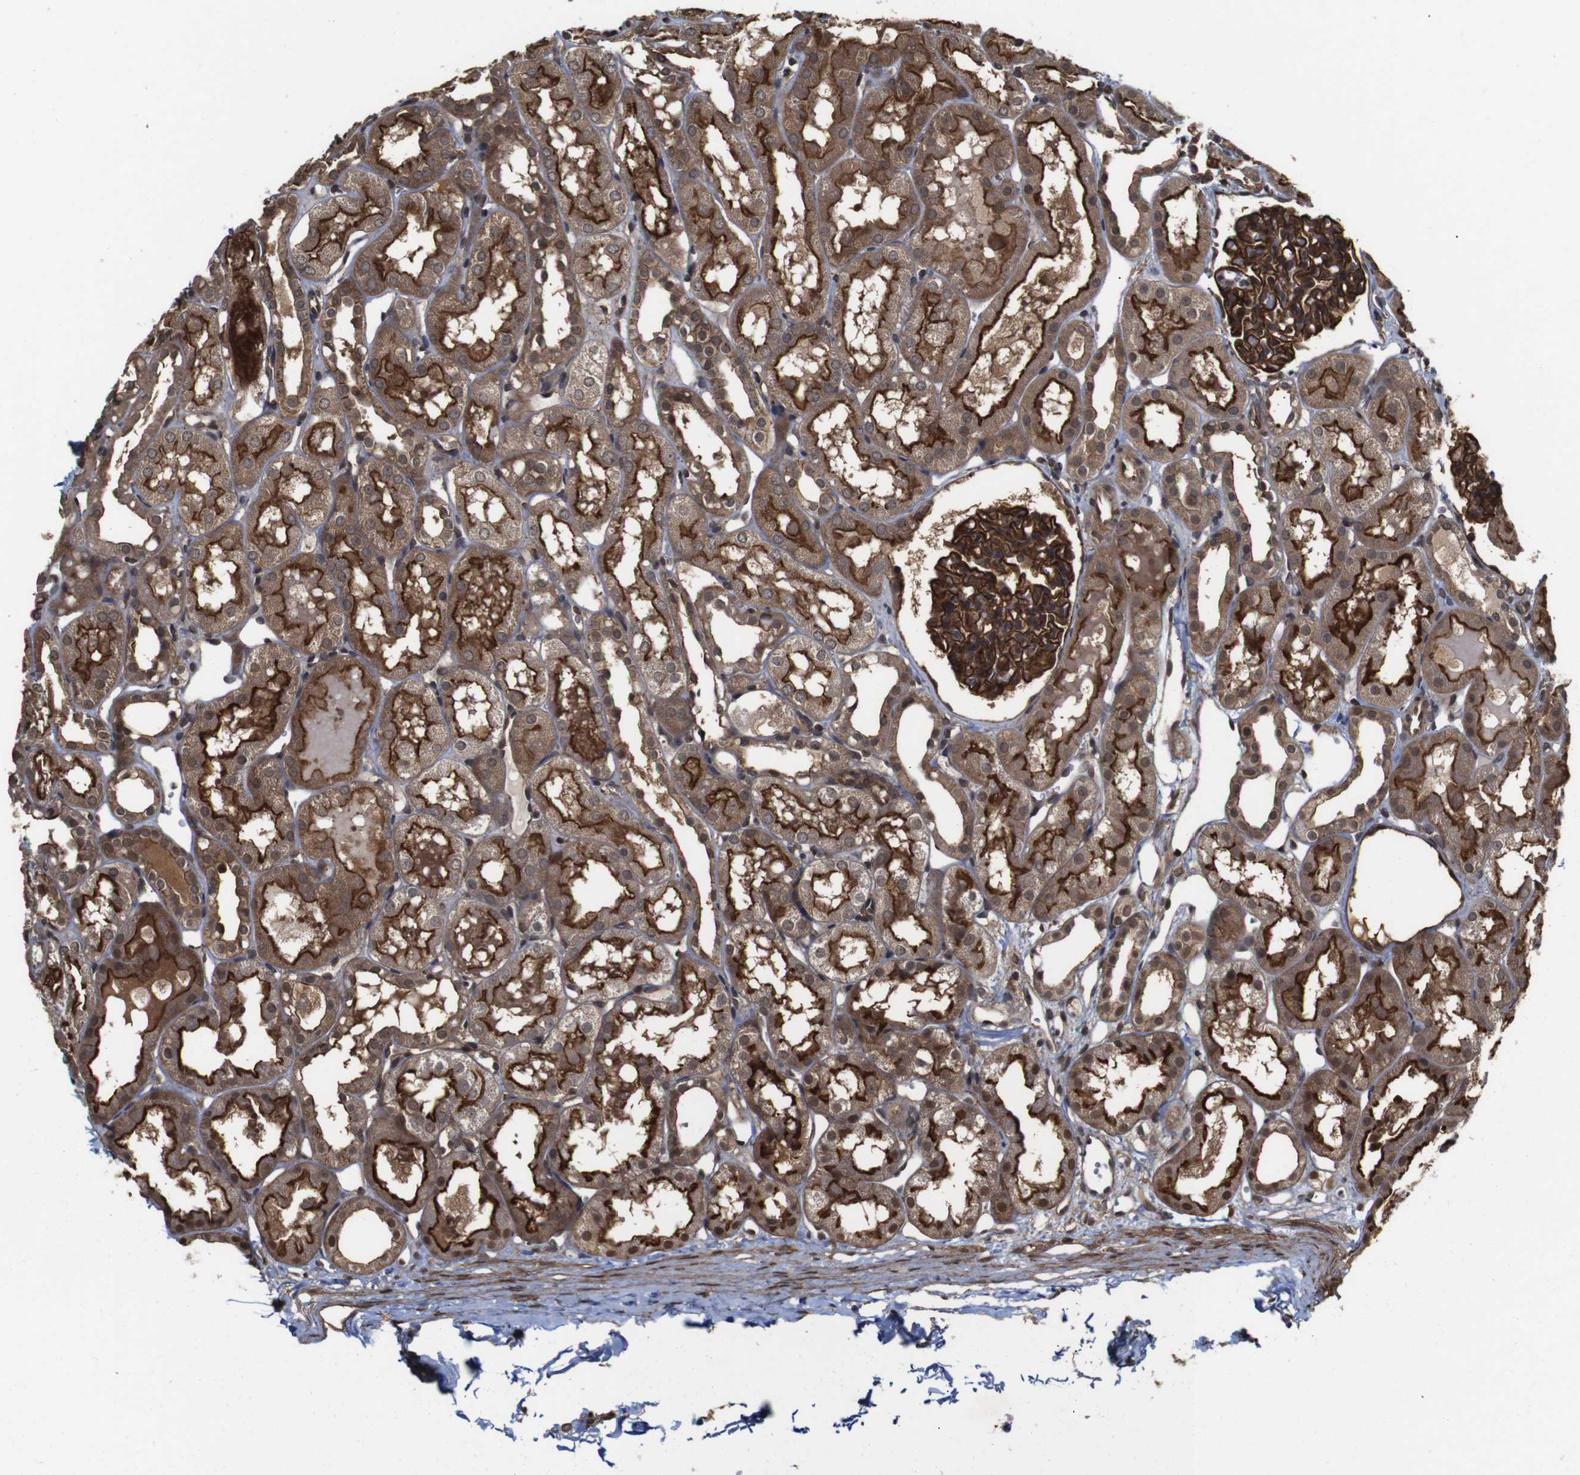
{"staining": {"intensity": "strong", "quantity": ">75%", "location": "cytoplasmic/membranous"}, "tissue": "kidney", "cell_type": "Cells in glomeruli", "image_type": "normal", "snomed": [{"axis": "morphology", "description": "Normal tissue, NOS"}, {"axis": "topography", "description": "Kidney"}, {"axis": "topography", "description": "Urinary bladder"}], "caption": "This photomicrograph displays IHC staining of normal human kidney, with high strong cytoplasmic/membranous expression in about >75% of cells in glomeruli.", "gene": "NANOS1", "patient": {"sex": "male", "age": 16}}